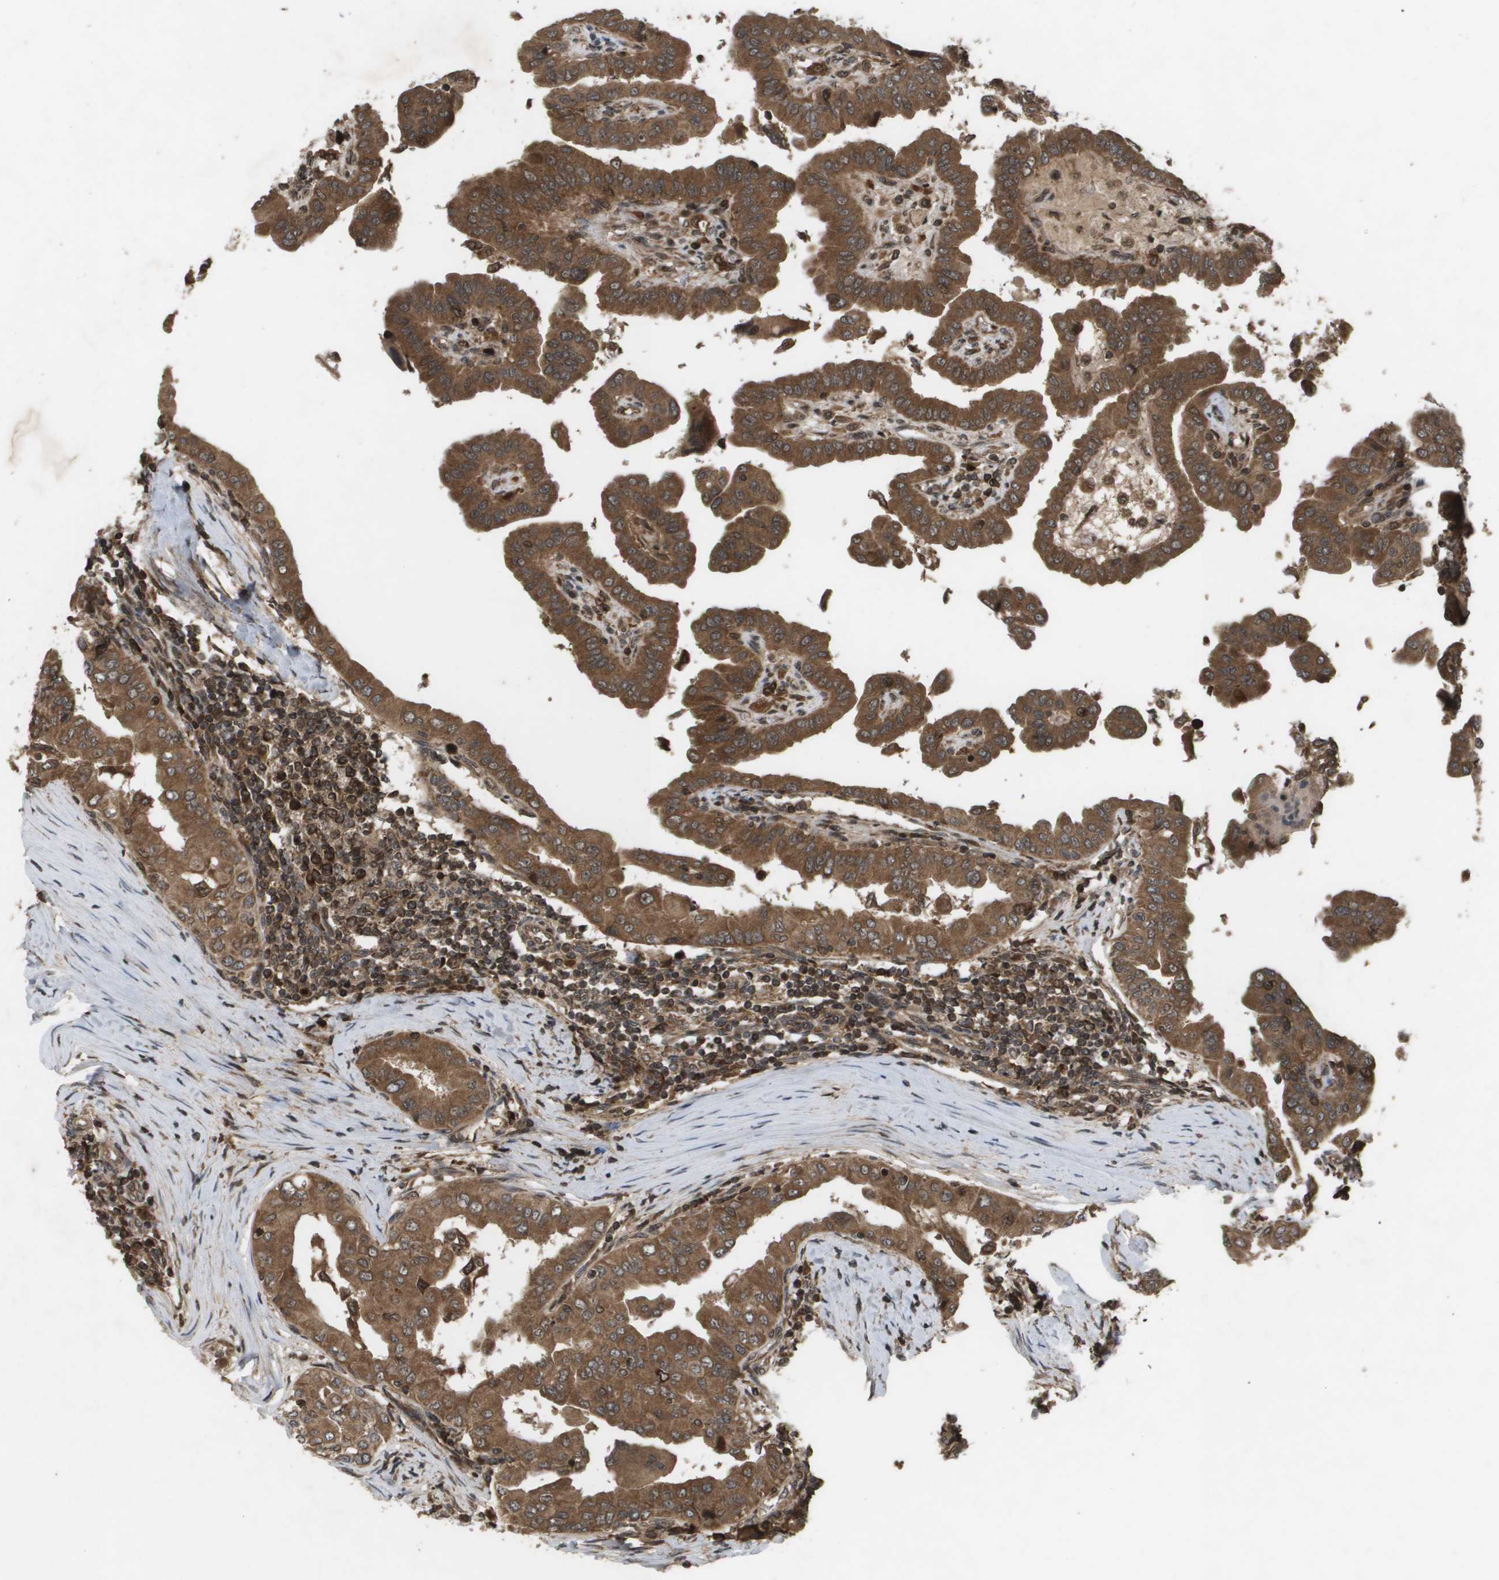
{"staining": {"intensity": "moderate", "quantity": ">75%", "location": "cytoplasmic/membranous"}, "tissue": "thyroid cancer", "cell_type": "Tumor cells", "image_type": "cancer", "snomed": [{"axis": "morphology", "description": "Papillary adenocarcinoma, NOS"}, {"axis": "topography", "description": "Thyroid gland"}], "caption": "IHC of thyroid papillary adenocarcinoma shows medium levels of moderate cytoplasmic/membranous staining in approximately >75% of tumor cells.", "gene": "KIF11", "patient": {"sex": "male", "age": 33}}